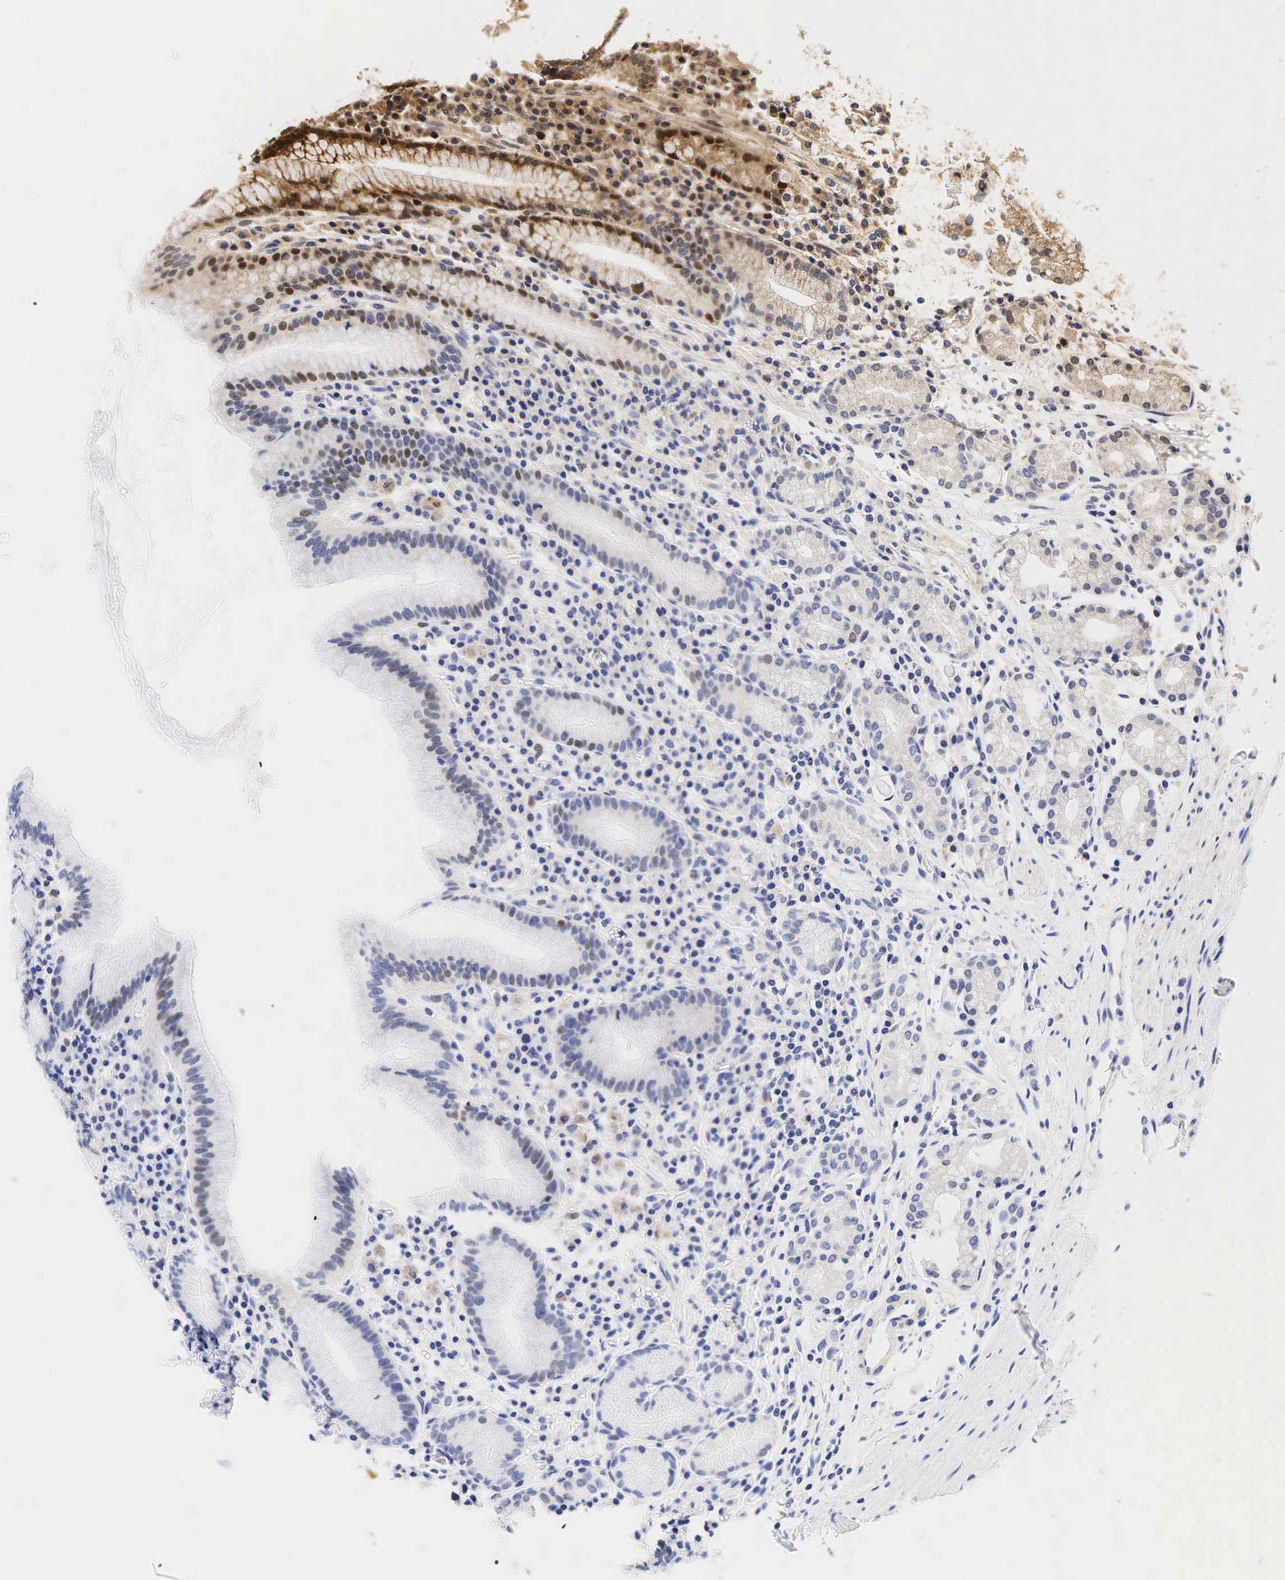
{"staining": {"intensity": "moderate", "quantity": "<25%", "location": "cytoplasmic/membranous,nuclear"}, "tissue": "stomach", "cell_type": "Glandular cells", "image_type": "normal", "snomed": [{"axis": "morphology", "description": "Normal tissue, NOS"}, {"axis": "topography", "description": "Stomach, lower"}], "caption": "An image of stomach stained for a protein demonstrates moderate cytoplasmic/membranous,nuclear brown staining in glandular cells.", "gene": "CCND1", "patient": {"sex": "male", "age": 58}}